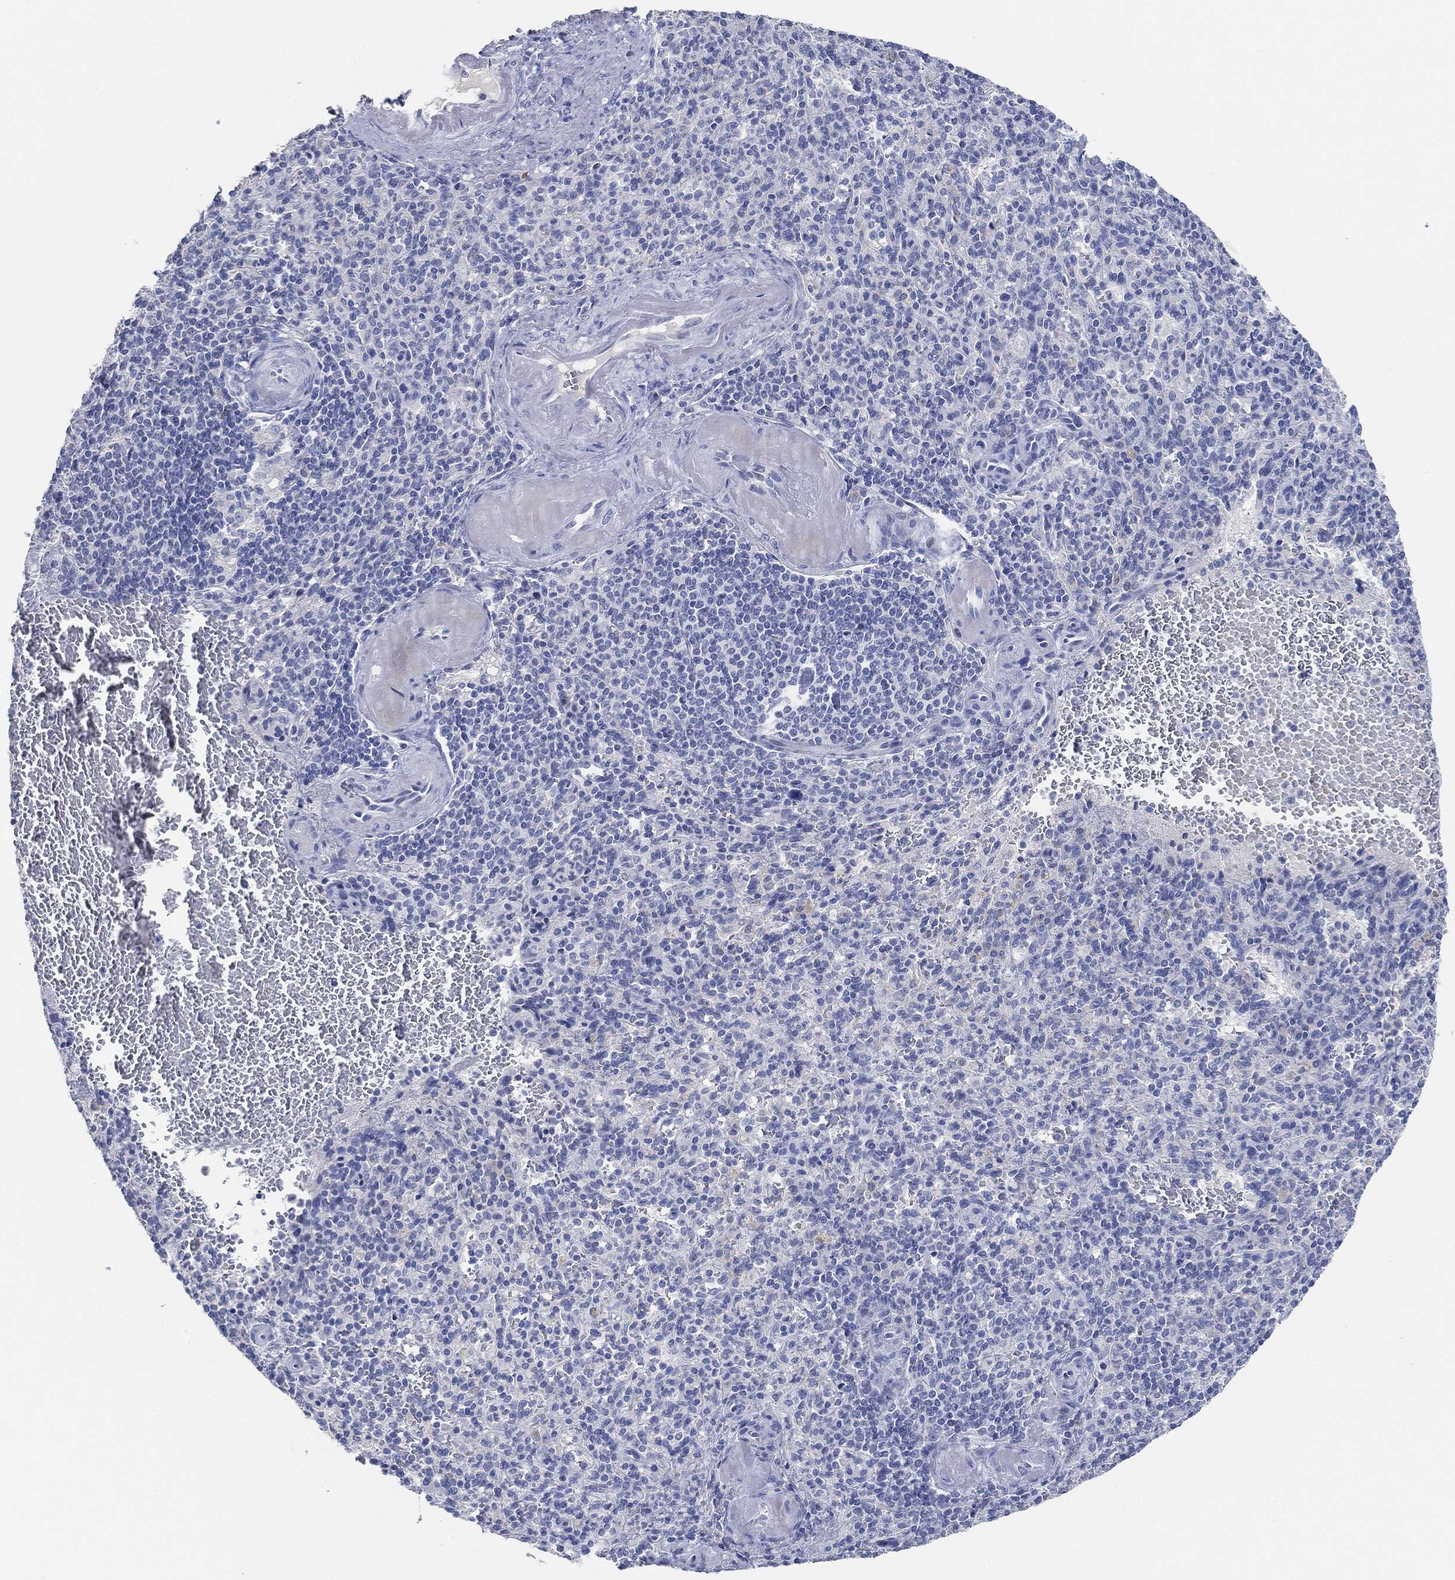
{"staining": {"intensity": "negative", "quantity": "none", "location": "none"}, "tissue": "spleen", "cell_type": "Cells in red pulp", "image_type": "normal", "snomed": [{"axis": "morphology", "description": "Normal tissue, NOS"}, {"axis": "topography", "description": "Spleen"}], "caption": "Immunohistochemistry photomicrograph of benign spleen: spleen stained with DAB (3,3'-diaminobenzidine) exhibits no significant protein positivity in cells in red pulp. The staining was performed using DAB to visualize the protein expression in brown, while the nuclei were stained in blue with hematoxylin (Magnification: 20x).", "gene": "AFP", "patient": {"sex": "female", "age": 74}}